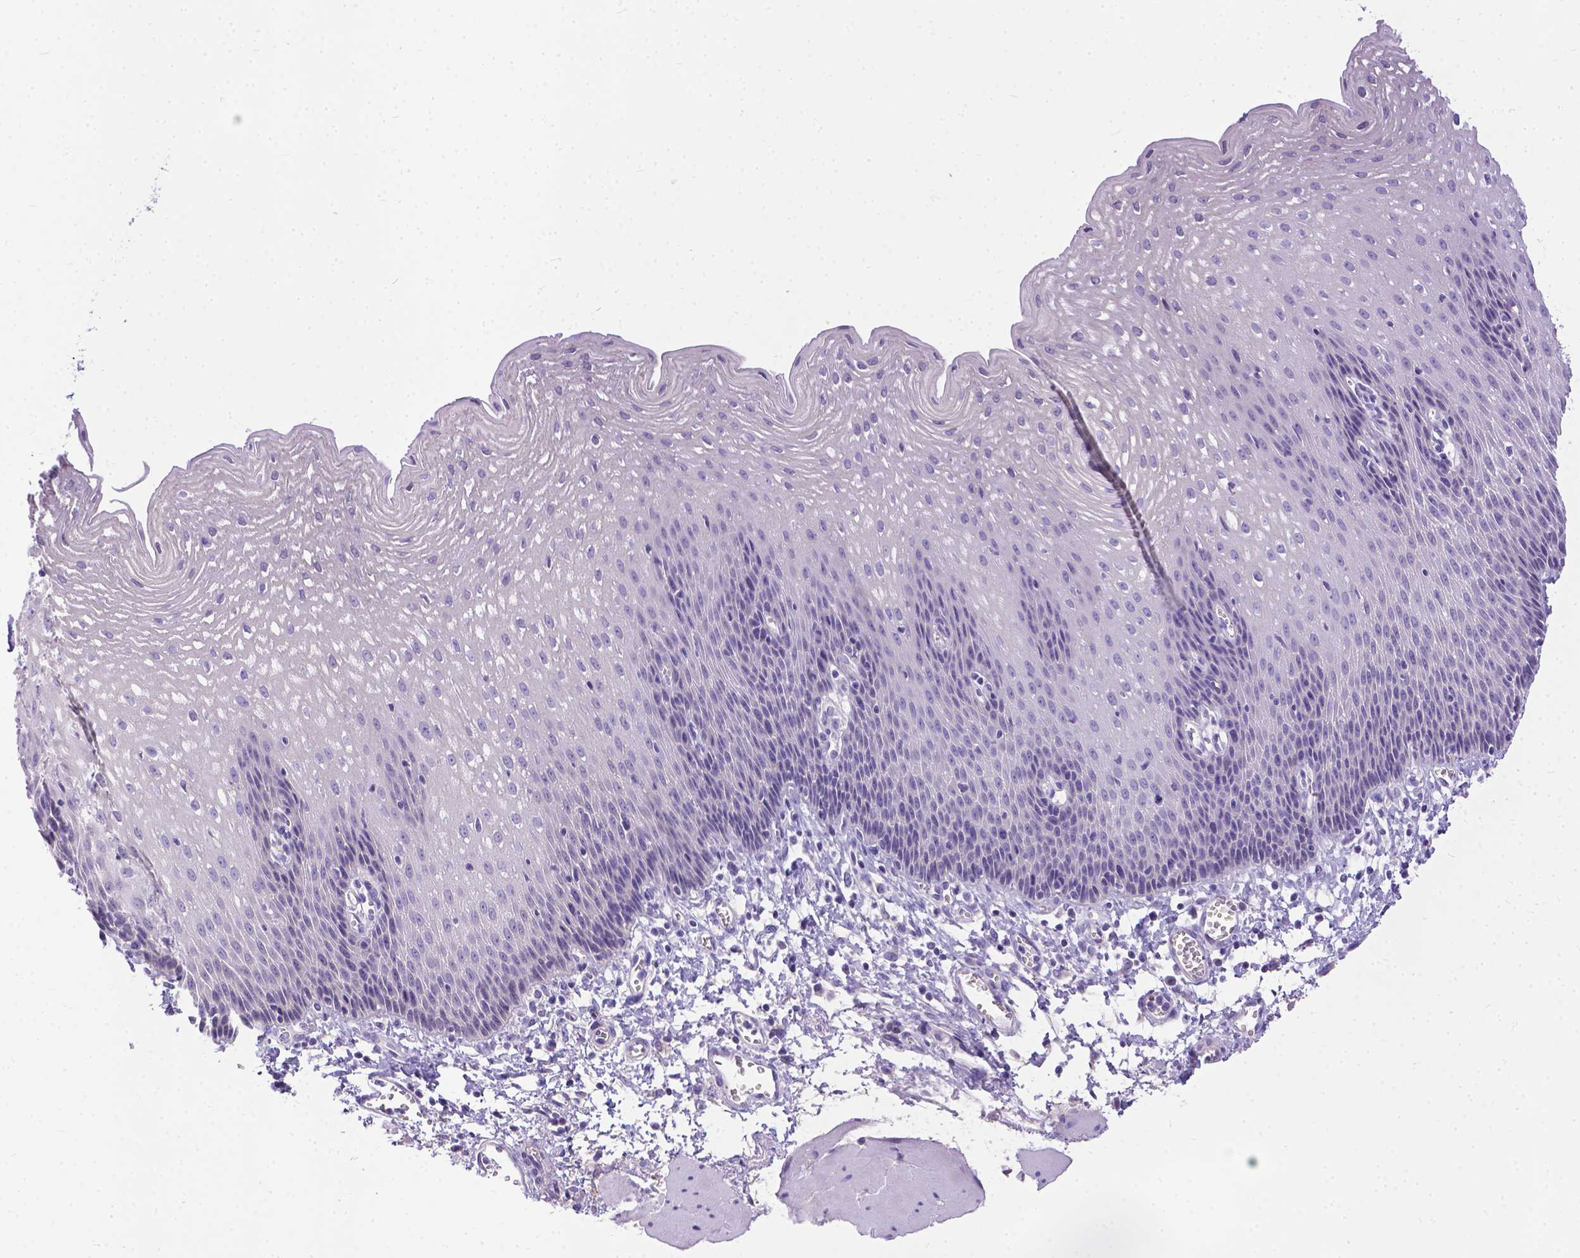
{"staining": {"intensity": "negative", "quantity": "none", "location": "none"}, "tissue": "esophagus", "cell_type": "Squamous epithelial cells", "image_type": "normal", "snomed": [{"axis": "morphology", "description": "Normal tissue, NOS"}, {"axis": "topography", "description": "Esophagus"}], "caption": "This is a image of IHC staining of benign esophagus, which shows no staining in squamous epithelial cells. Brightfield microscopy of immunohistochemistry stained with DAB (3,3'-diaminobenzidine) (brown) and hematoxylin (blue), captured at high magnification.", "gene": "TTLL6", "patient": {"sex": "female", "age": 64}}